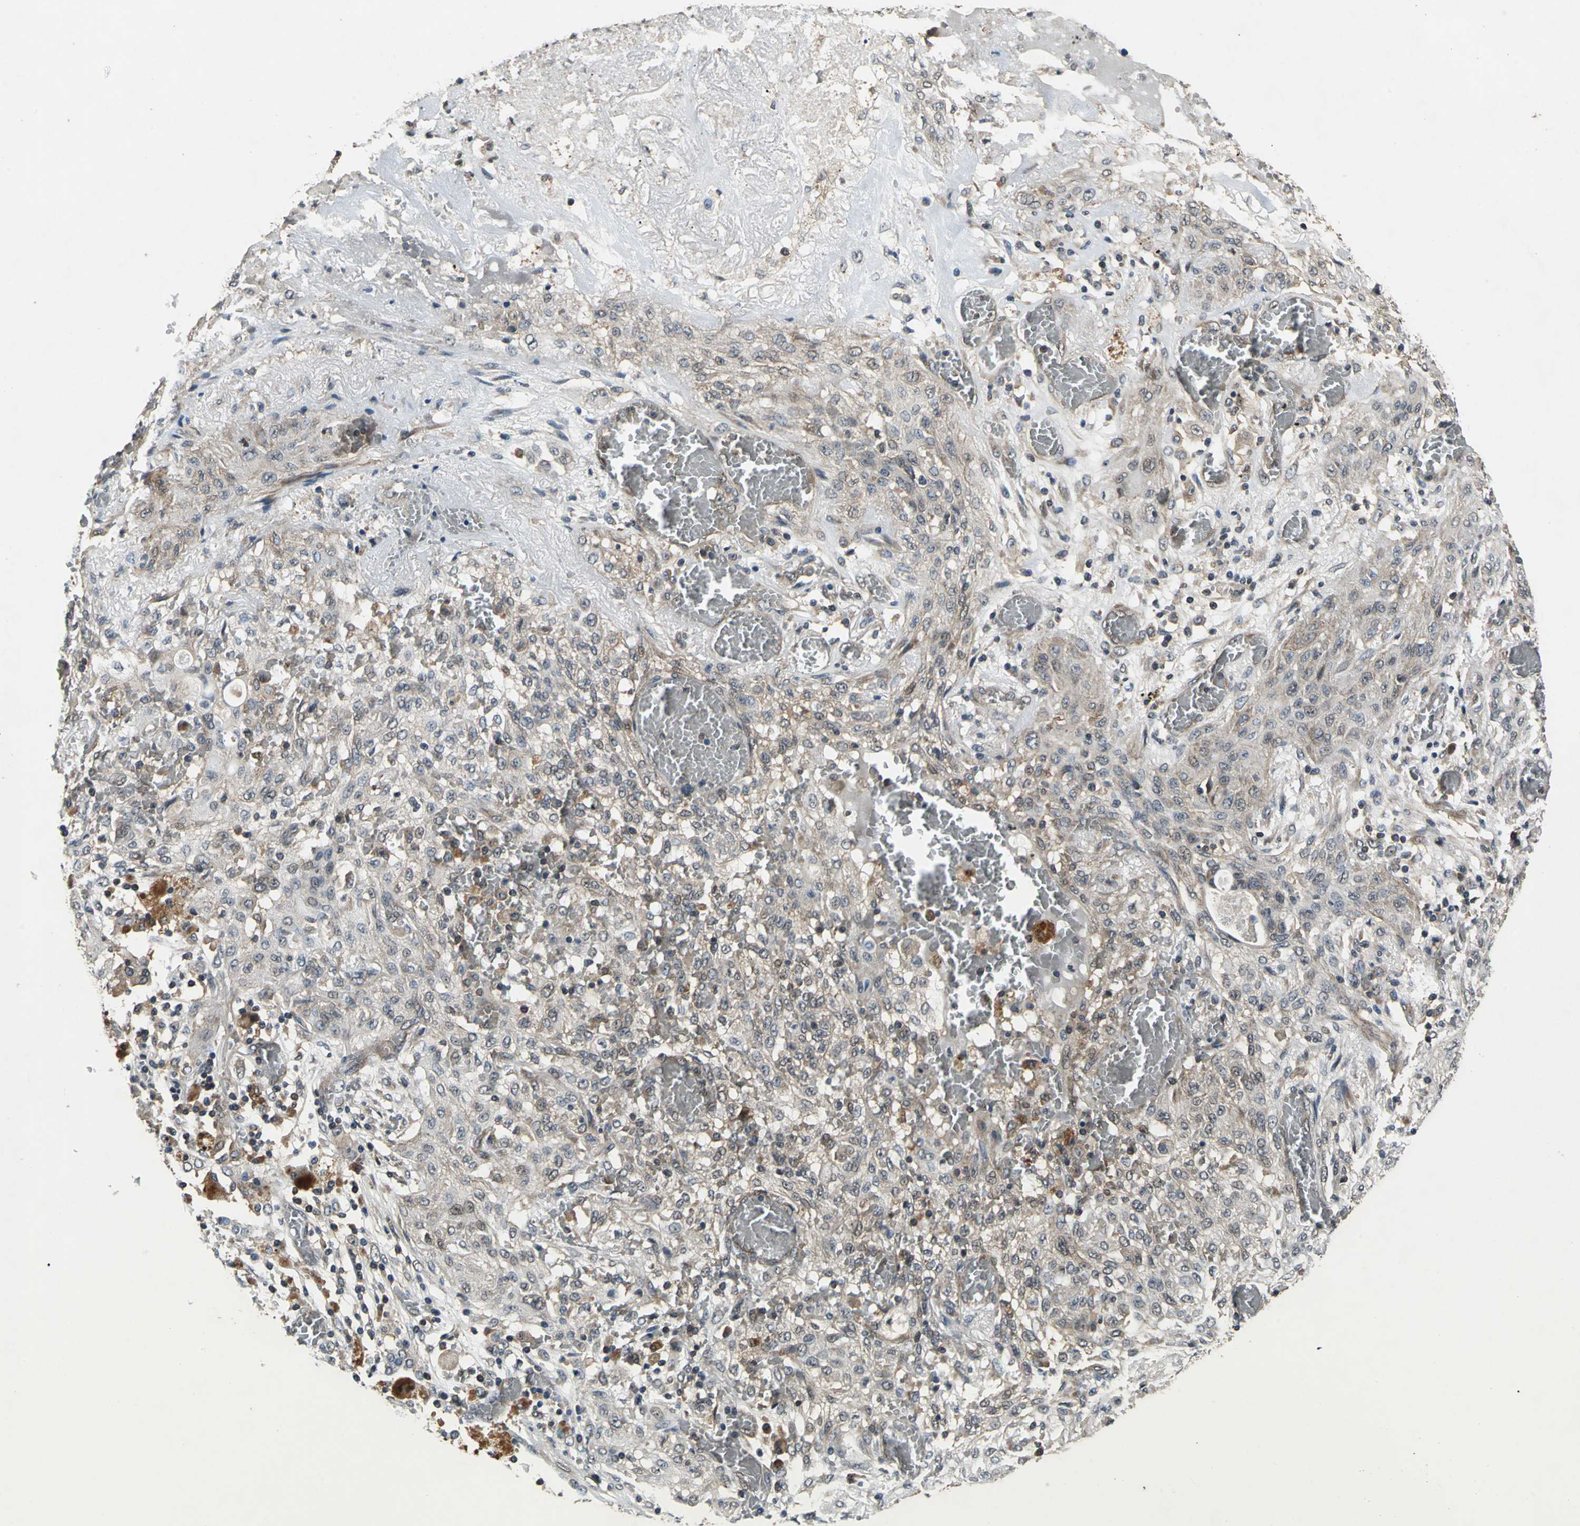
{"staining": {"intensity": "weak", "quantity": ">75%", "location": "cytoplasmic/membranous"}, "tissue": "lung cancer", "cell_type": "Tumor cells", "image_type": "cancer", "snomed": [{"axis": "morphology", "description": "Squamous cell carcinoma, NOS"}, {"axis": "topography", "description": "Lung"}], "caption": "Lung cancer stained with a brown dye exhibits weak cytoplasmic/membranous positive expression in about >75% of tumor cells.", "gene": "EIF2B2", "patient": {"sex": "female", "age": 47}}